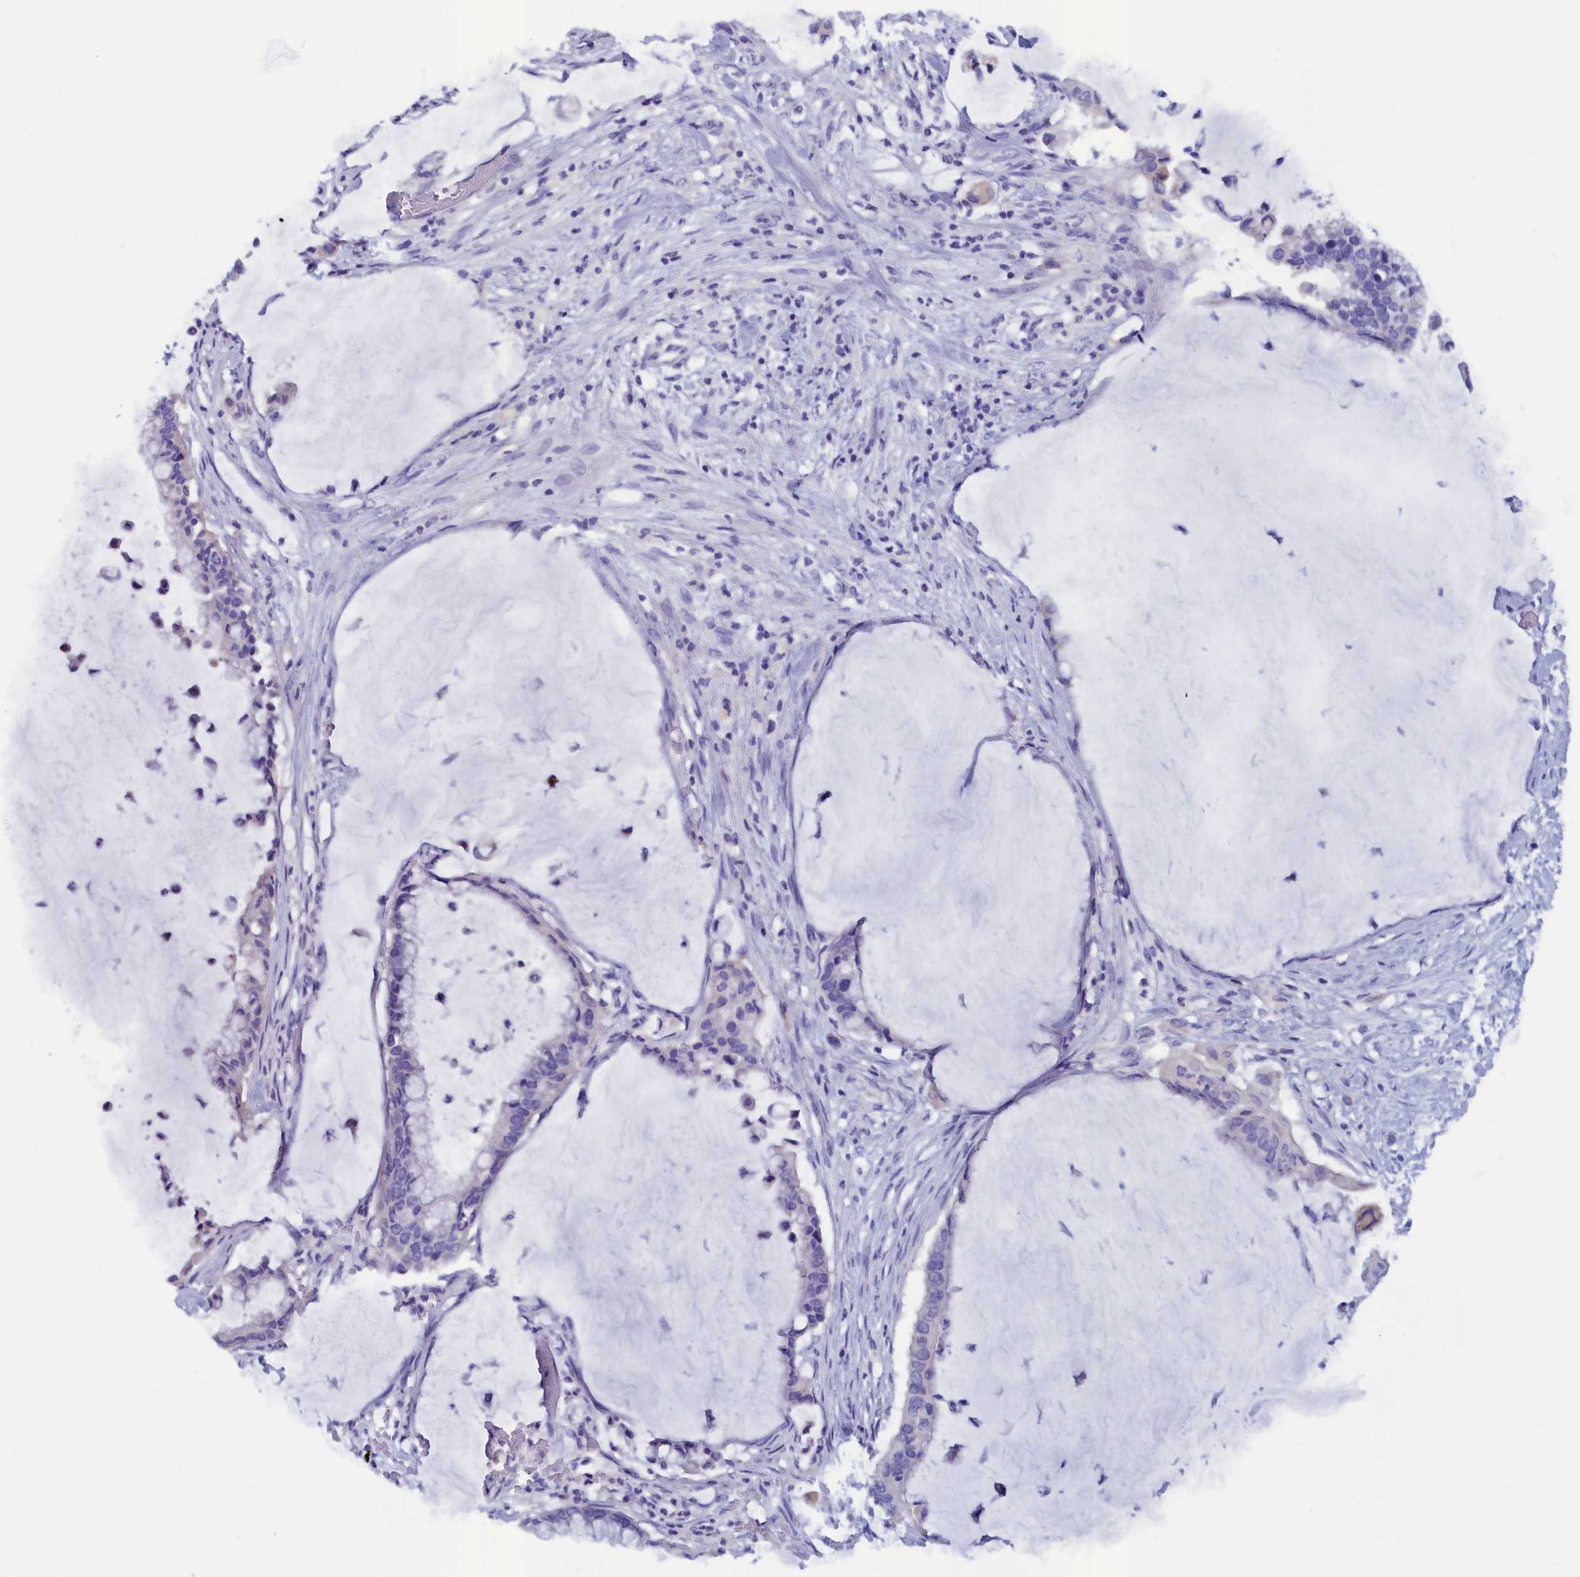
{"staining": {"intensity": "negative", "quantity": "none", "location": "none"}, "tissue": "pancreatic cancer", "cell_type": "Tumor cells", "image_type": "cancer", "snomed": [{"axis": "morphology", "description": "Adenocarcinoma, NOS"}, {"axis": "topography", "description": "Pancreas"}], "caption": "This is a micrograph of immunohistochemistry (IHC) staining of adenocarcinoma (pancreatic), which shows no expression in tumor cells.", "gene": "ANKRD2", "patient": {"sex": "male", "age": 41}}